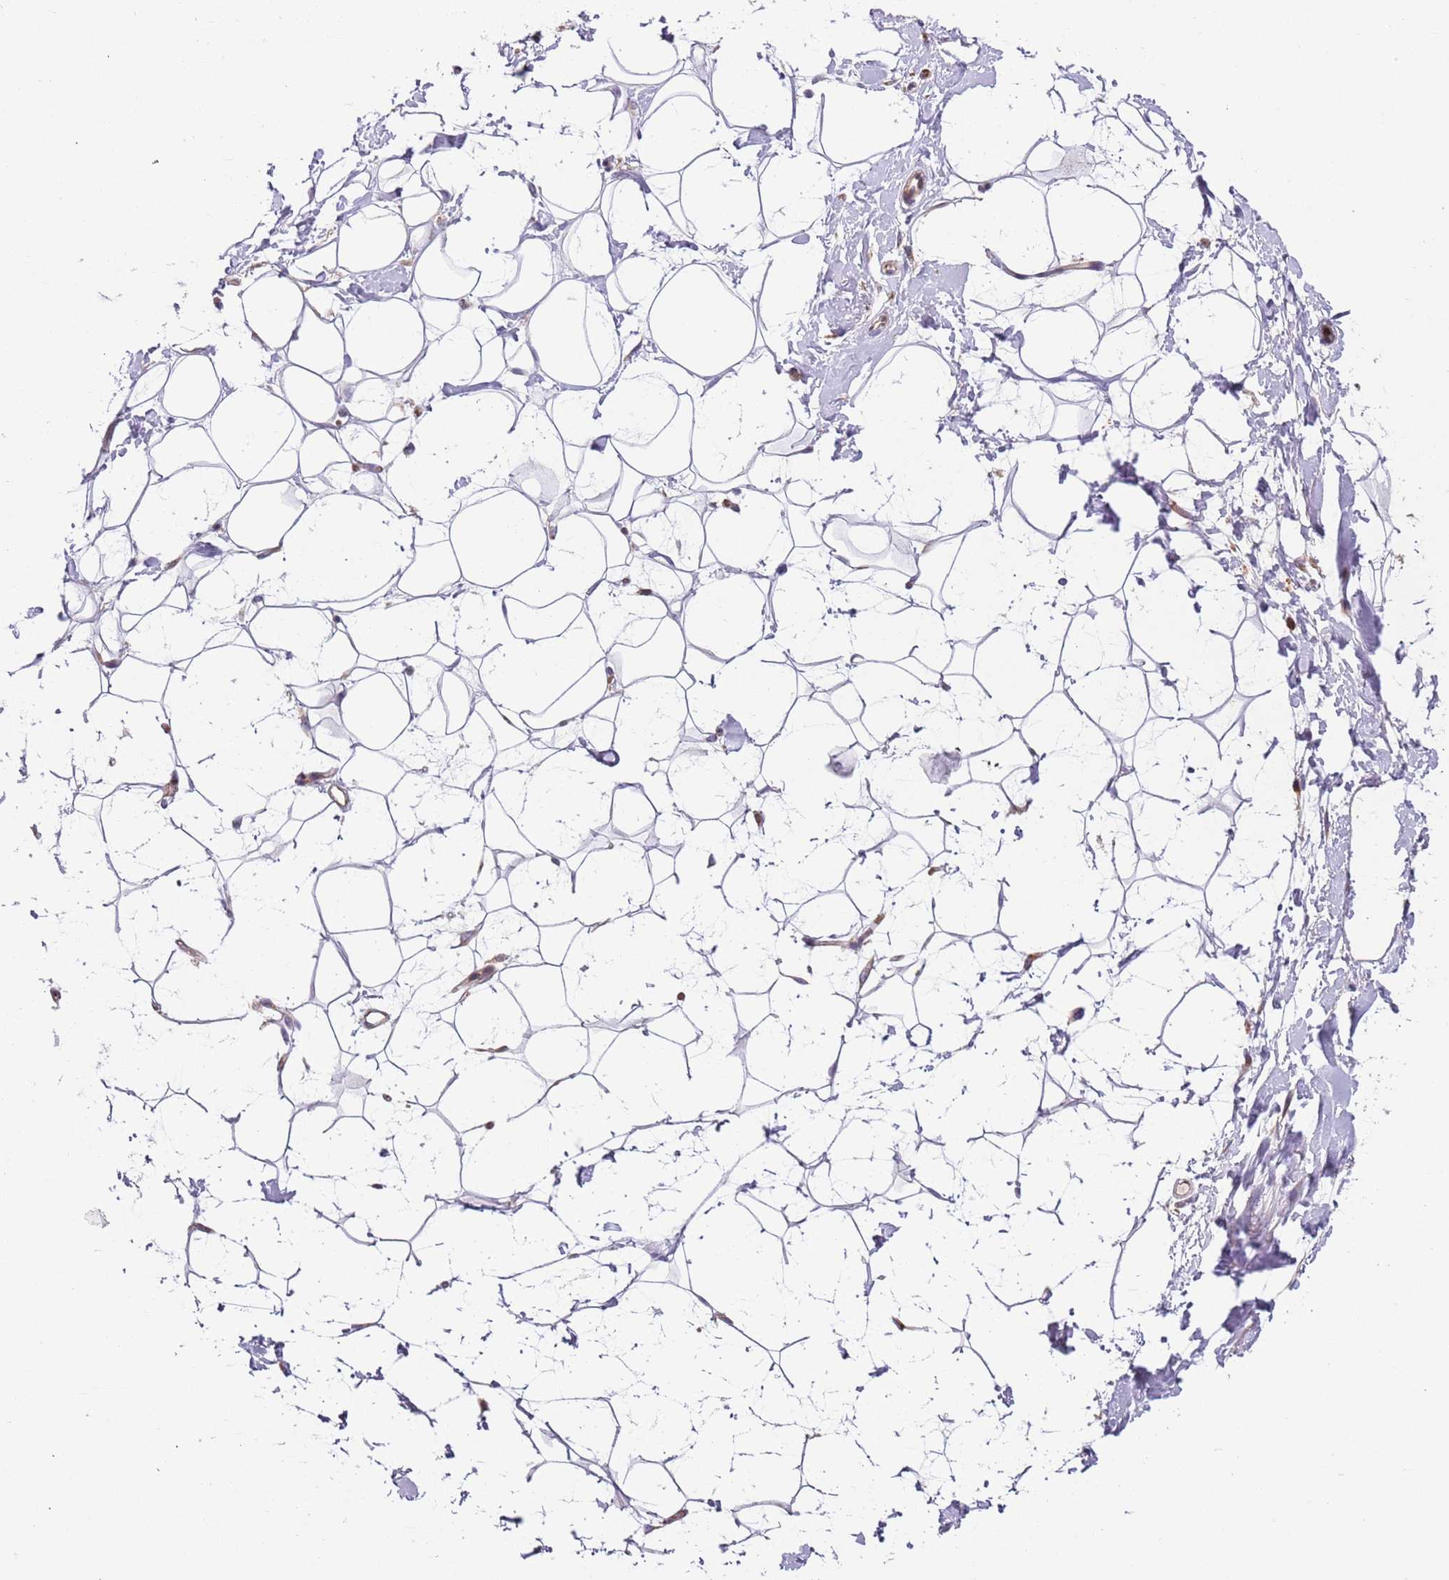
{"staining": {"intensity": "weak", "quantity": "<25%", "location": "cytoplasmic/membranous"}, "tissue": "adipose tissue", "cell_type": "Adipocytes", "image_type": "normal", "snomed": [{"axis": "morphology", "description": "Normal tissue, NOS"}, {"axis": "topography", "description": "Breast"}], "caption": "Adipose tissue was stained to show a protein in brown. There is no significant positivity in adipocytes. Brightfield microscopy of IHC stained with DAB (brown) and hematoxylin (blue), captured at high magnification.", "gene": "VWCE", "patient": {"sex": "female", "age": 26}}